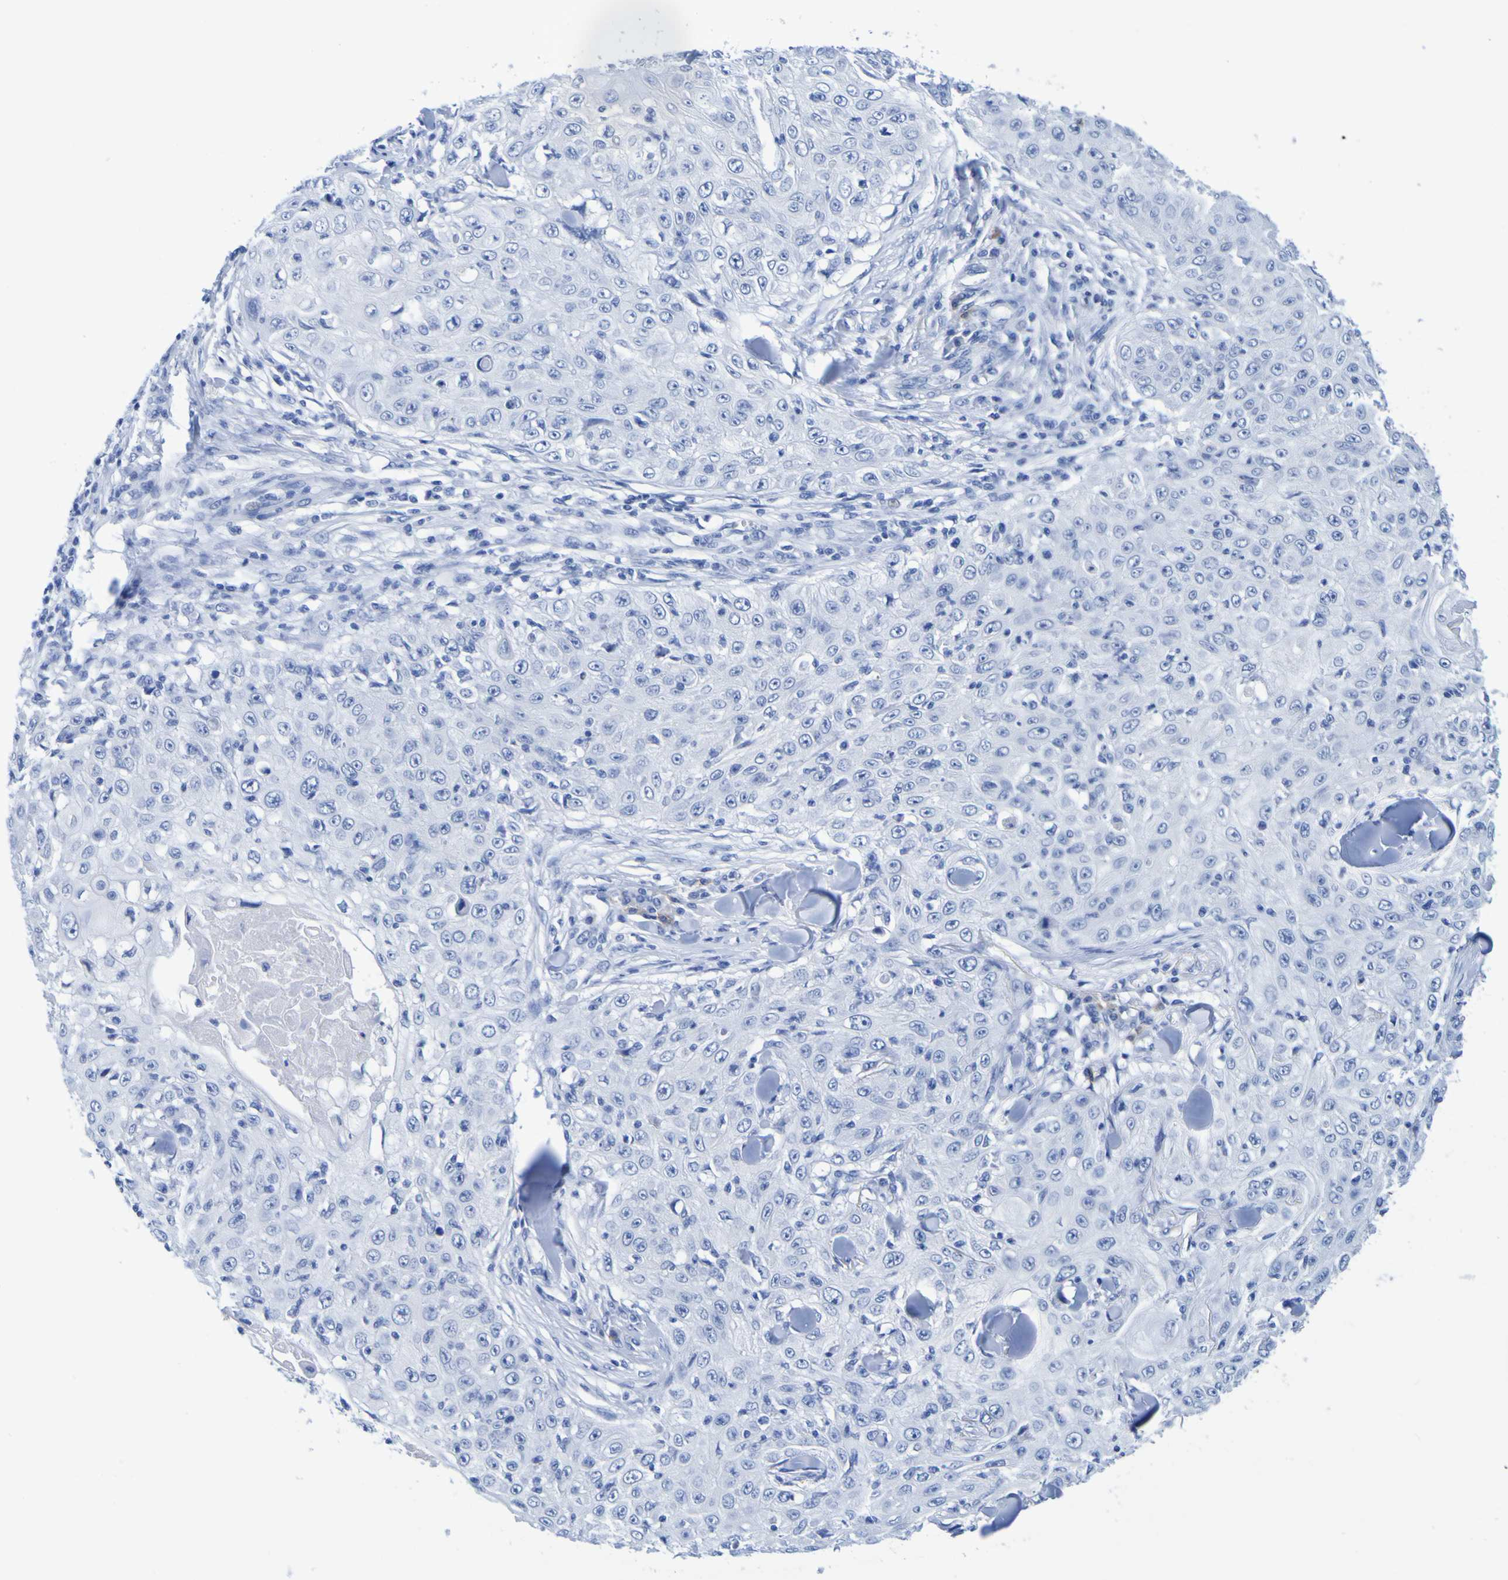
{"staining": {"intensity": "negative", "quantity": "none", "location": "none"}, "tissue": "skin cancer", "cell_type": "Tumor cells", "image_type": "cancer", "snomed": [{"axis": "morphology", "description": "Squamous cell carcinoma, NOS"}, {"axis": "topography", "description": "Skin"}], "caption": "IHC histopathology image of skin cancer stained for a protein (brown), which shows no positivity in tumor cells.", "gene": "DPEP1", "patient": {"sex": "male", "age": 86}}